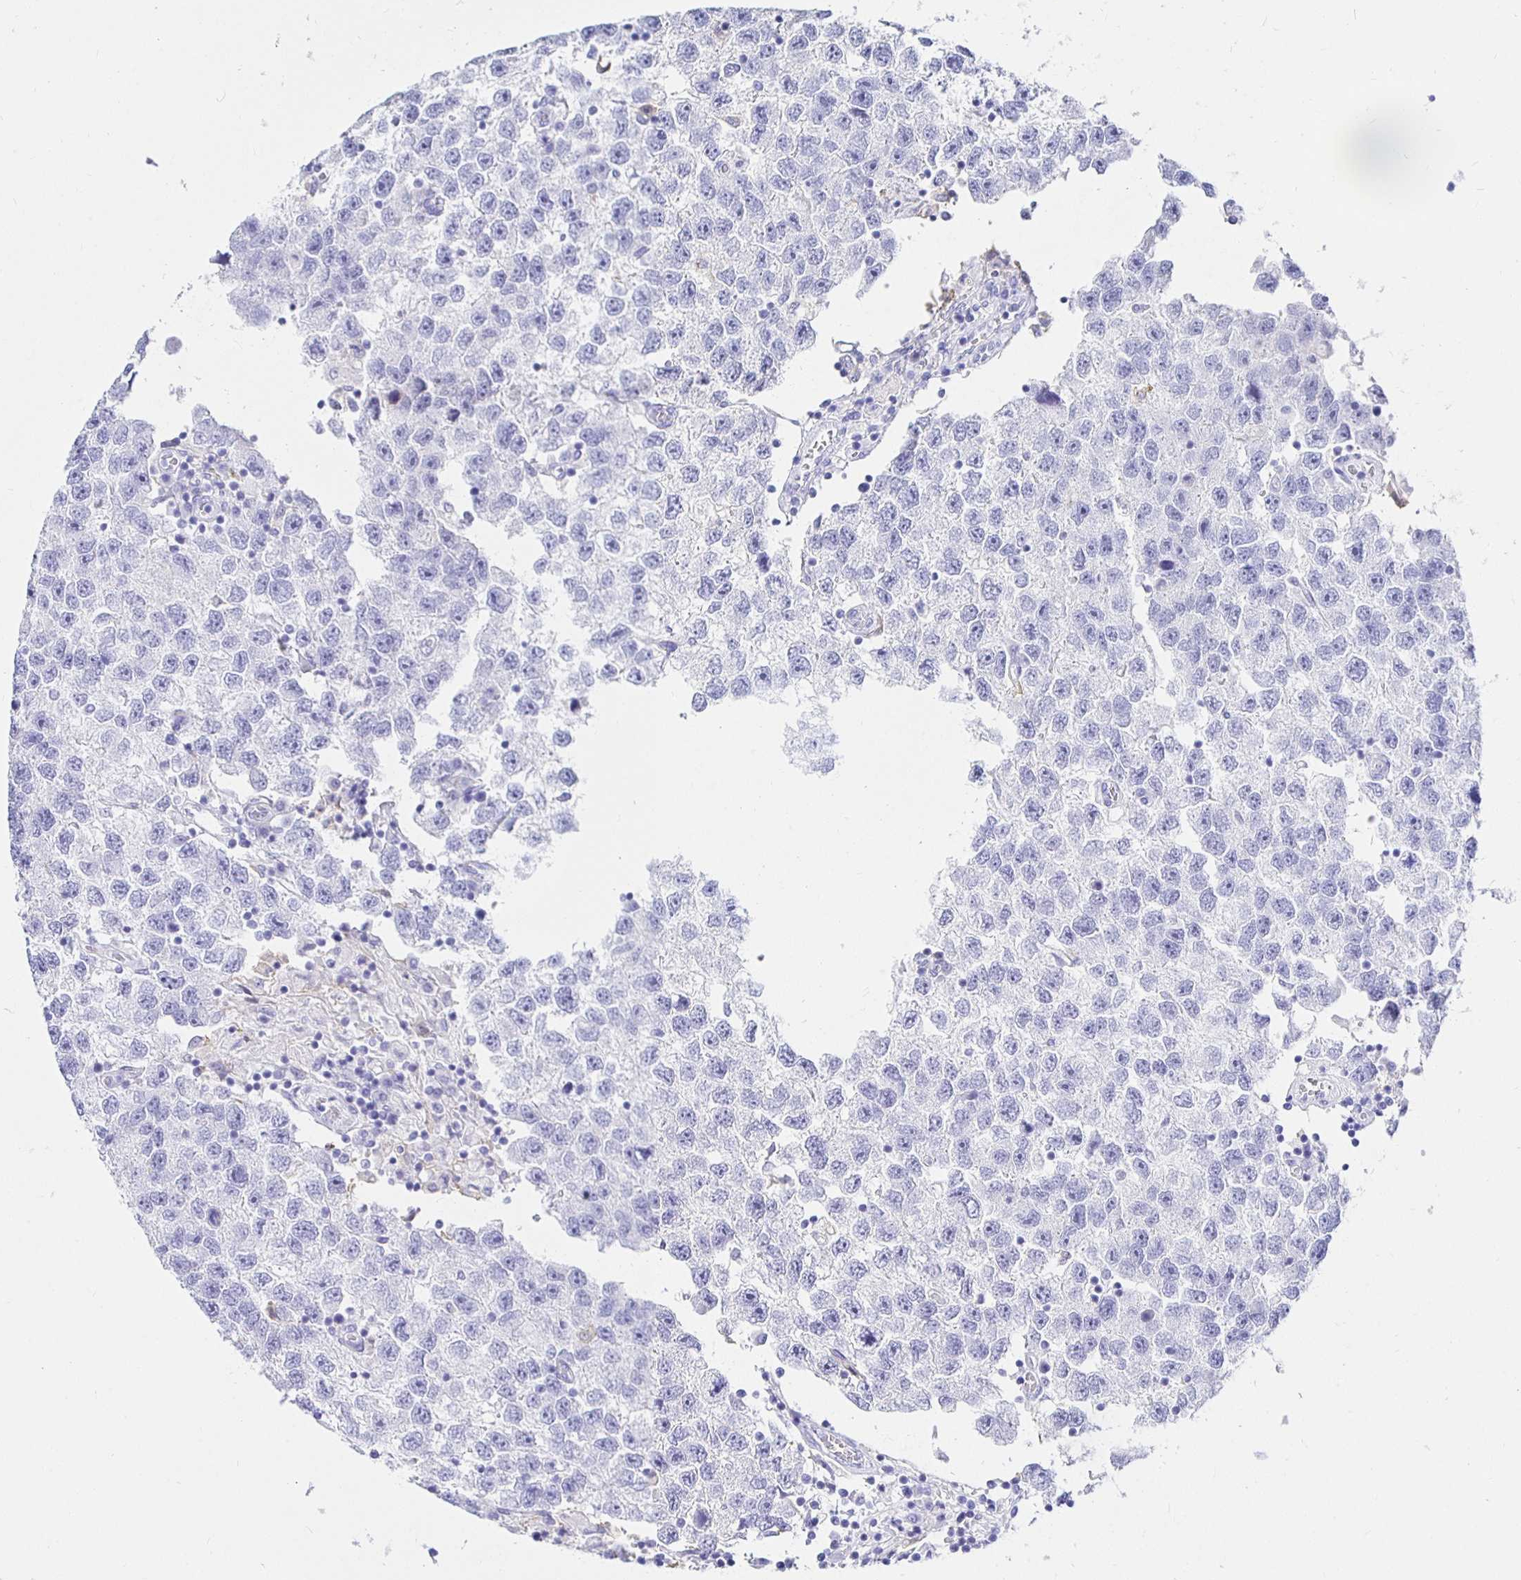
{"staining": {"intensity": "negative", "quantity": "none", "location": "none"}, "tissue": "testis cancer", "cell_type": "Tumor cells", "image_type": "cancer", "snomed": [{"axis": "morphology", "description": "Seminoma, NOS"}, {"axis": "topography", "description": "Testis"}], "caption": "Tumor cells show no significant protein staining in testis cancer (seminoma).", "gene": "UMOD", "patient": {"sex": "male", "age": 26}}